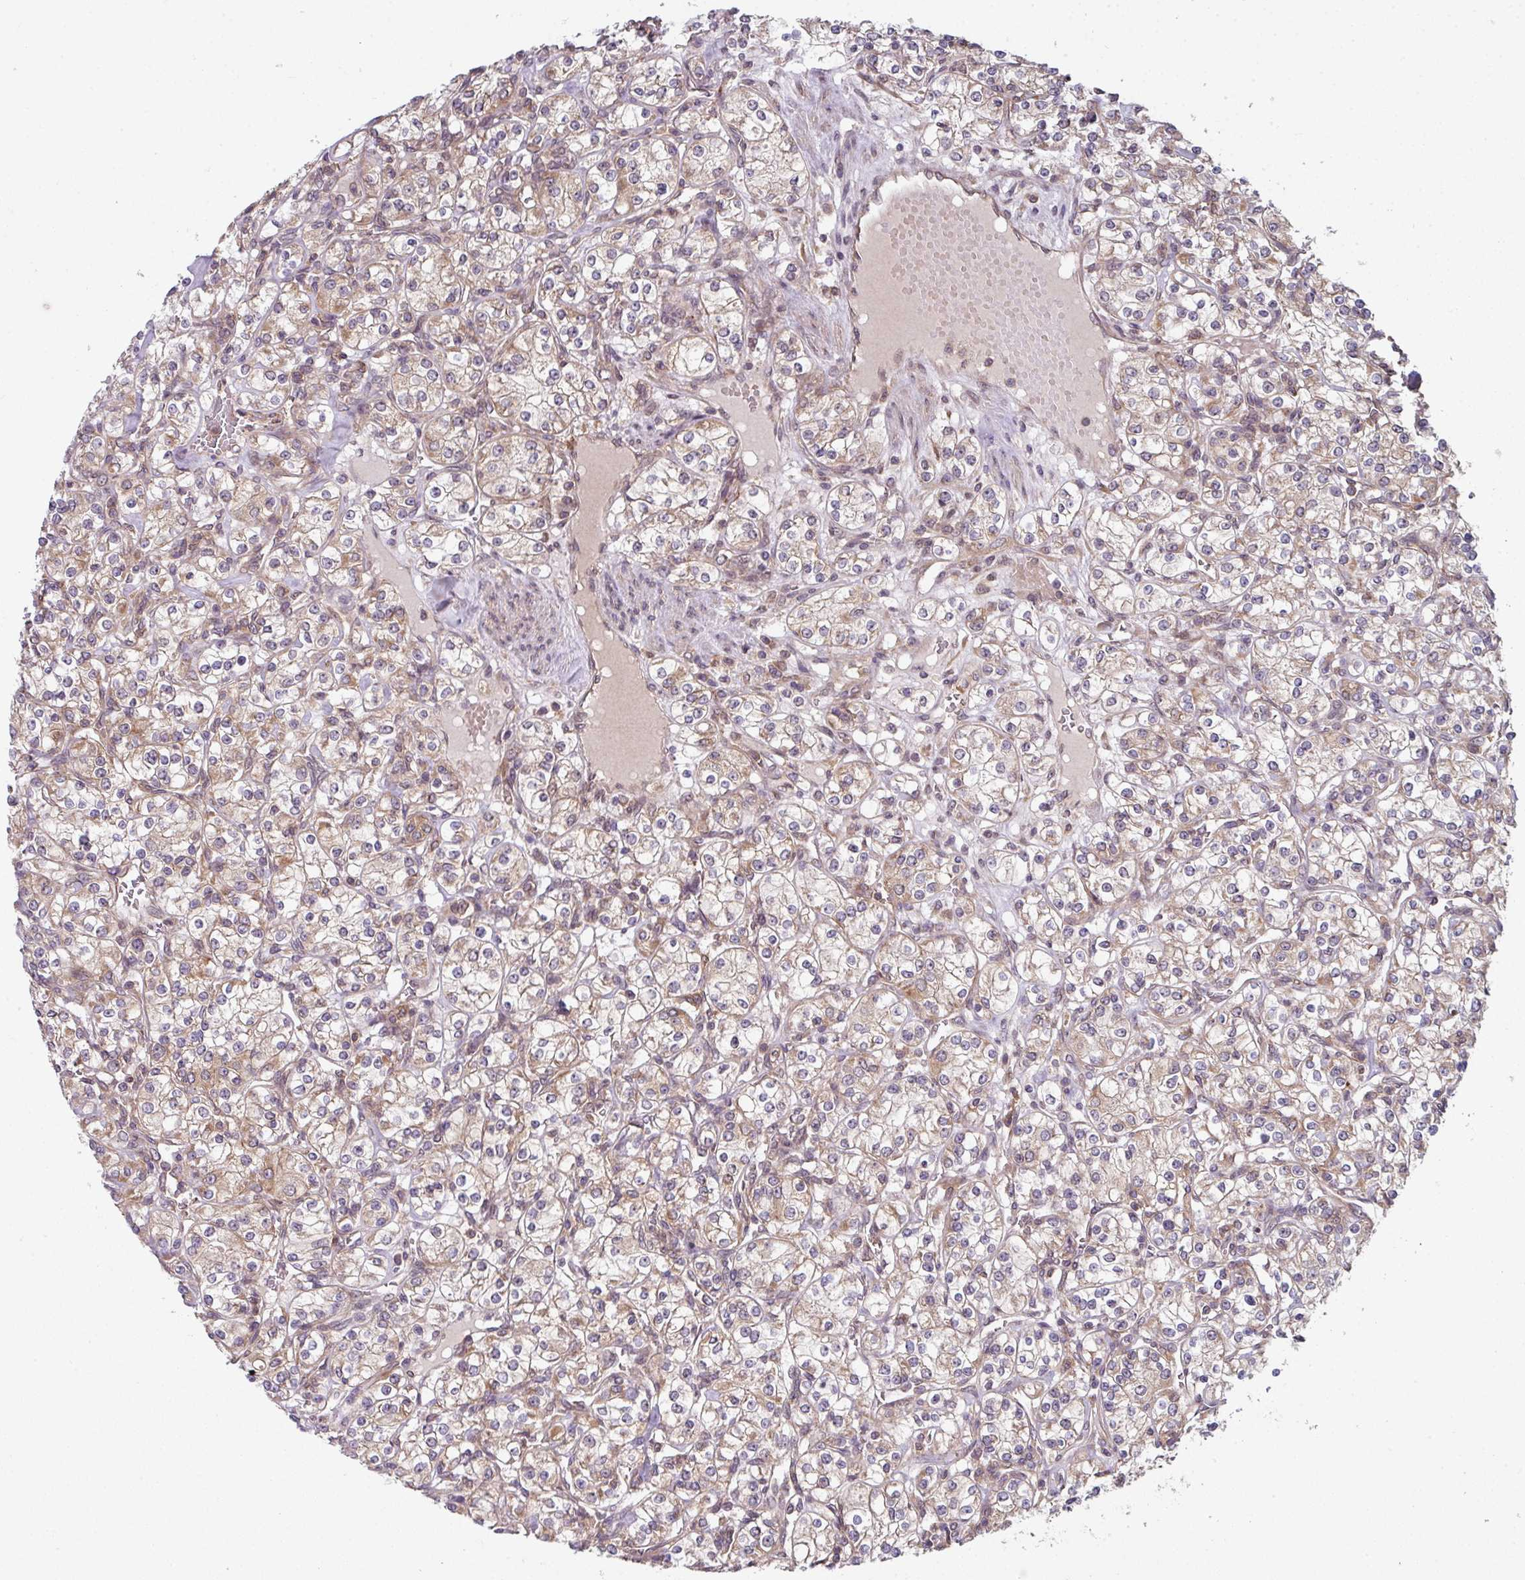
{"staining": {"intensity": "moderate", "quantity": "25%-75%", "location": "cytoplasmic/membranous"}, "tissue": "renal cancer", "cell_type": "Tumor cells", "image_type": "cancer", "snomed": [{"axis": "morphology", "description": "Adenocarcinoma, NOS"}, {"axis": "topography", "description": "Kidney"}], "caption": "Protein expression analysis of renal cancer demonstrates moderate cytoplasmic/membranous staining in approximately 25%-75% of tumor cells.", "gene": "CAMLG", "patient": {"sex": "male", "age": 77}}